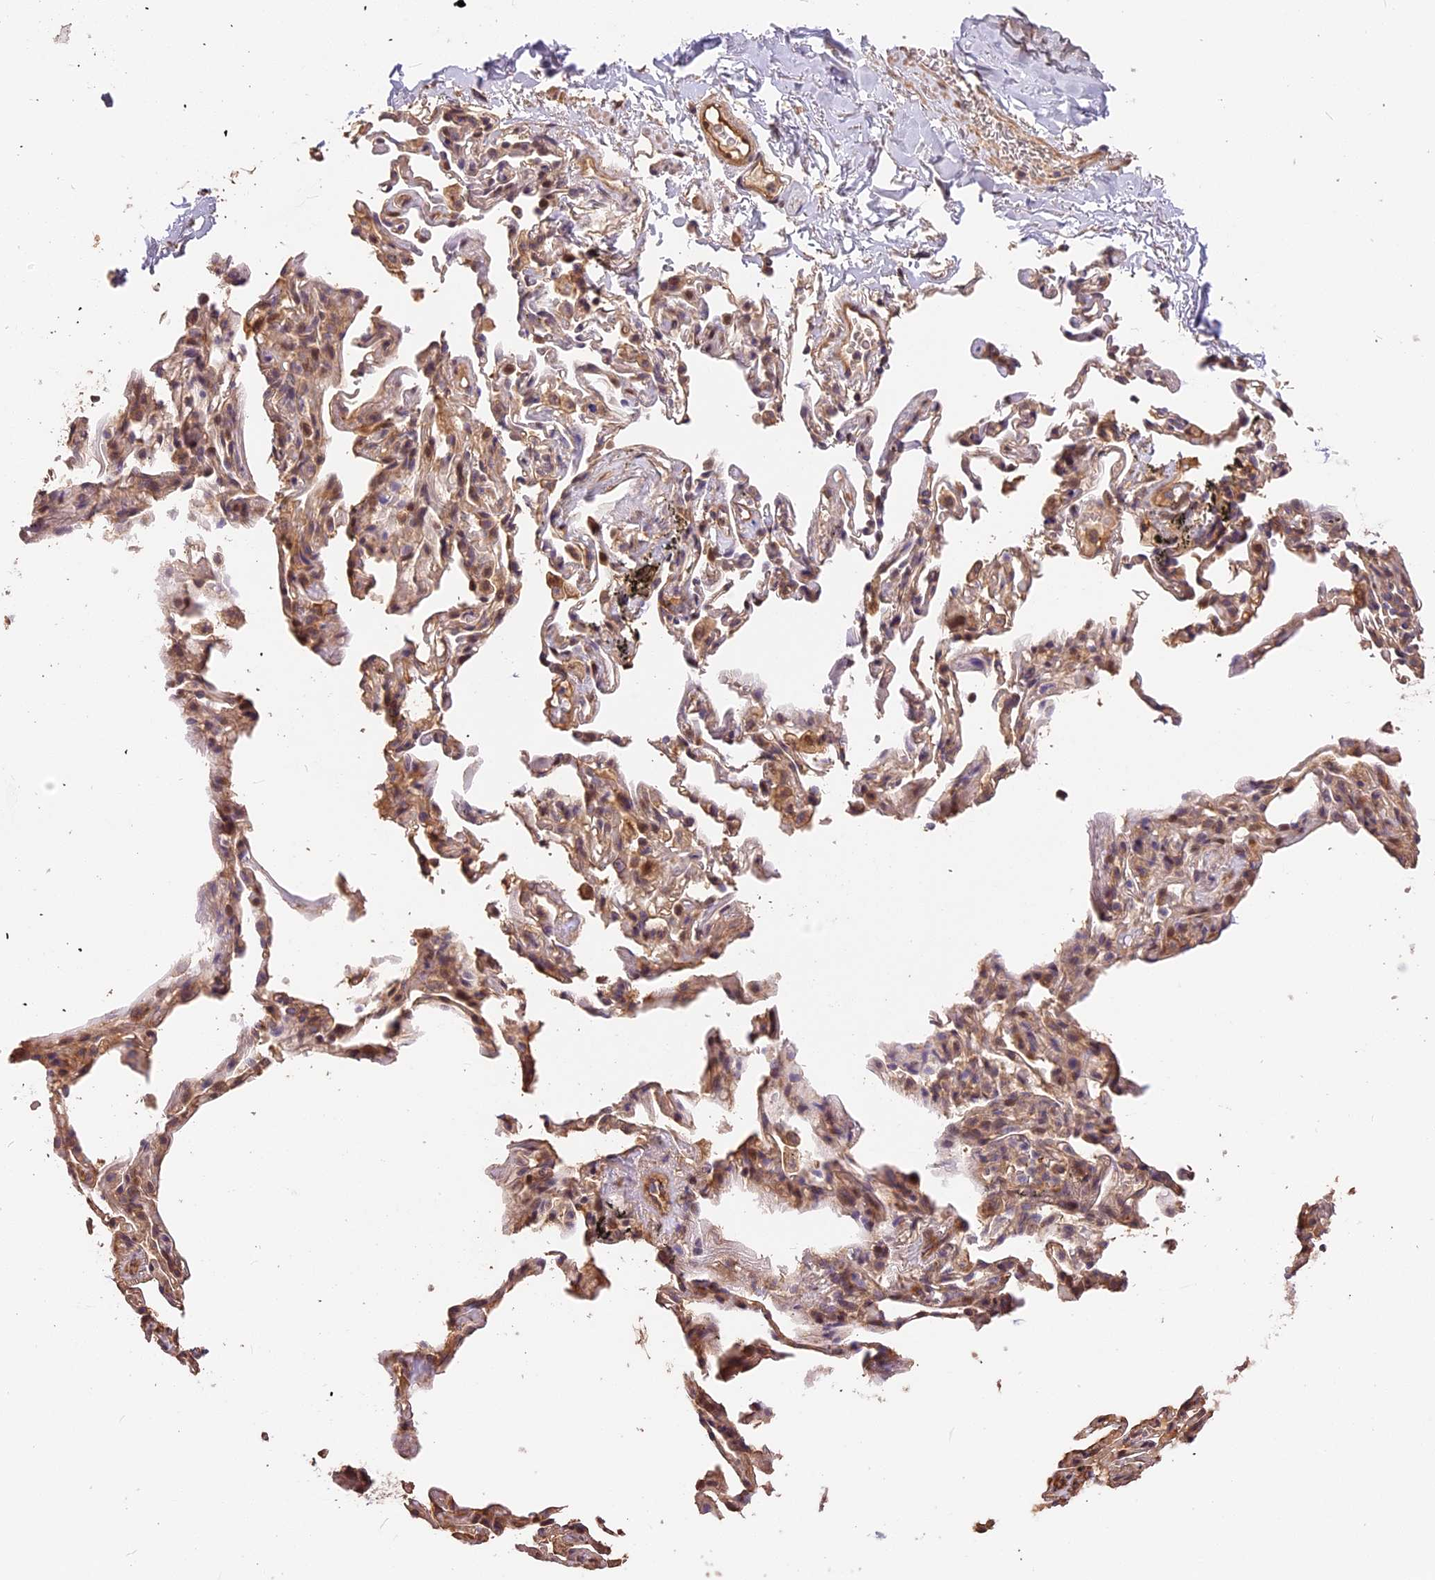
{"staining": {"intensity": "weak", "quantity": ">75%", "location": "cytoplasmic/membranous"}, "tissue": "adipose tissue", "cell_type": "Adipocytes", "image_type": "normal", "snomed": [{"axis": "morphology", "description": "Normal tissue, NOS"}, {"axis": "topography", "description": "Lymph node"}, {"axis": "topography", "description": "Bronchus"}], "caption": "A brown stain shows weak cytoplasmic/membranous staining of a protein in adipocytes of benign human adipose tissue.", "gene": "ARHGAP17", "patient": {"sex": "male", "age": 63}}